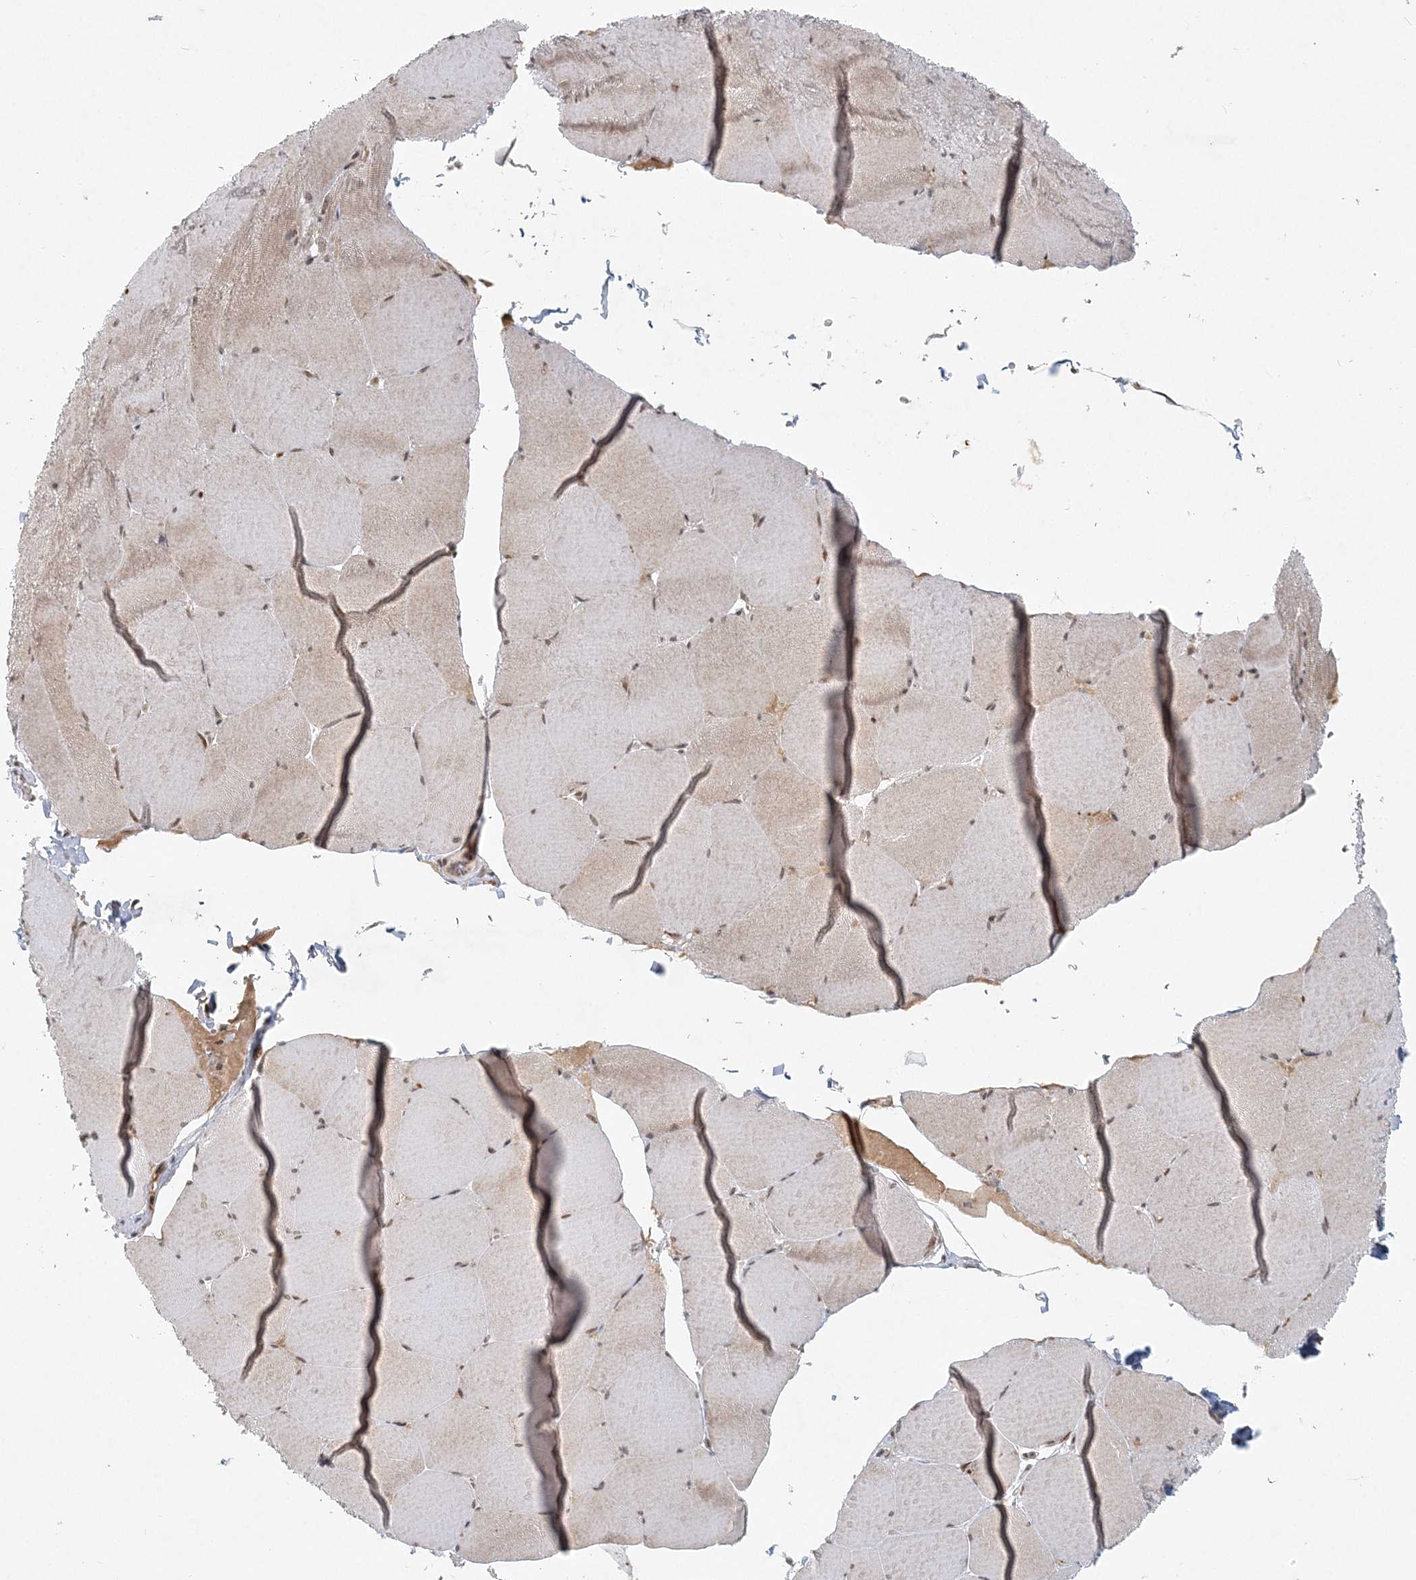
{"staining": {"intensity": "weak", "quantity": ">75%", "location": "cytoplasmic/membranous,nuclear"}, "tissue": "skeletal muscle", "cell_type": "Myocytes", "image_type": "normal", "snomed": [{"axis": "morphology", "description": "Normal tissue, NOS"}, {"axis": "topography", "description": "Skeletal muscle"}, {"axis": "topography", "description": "Head-Neck"}], "caption": "Benign skeletal muscle displays weak cytoplasmic/membranous,nuclear positivity in about >75% of myocytes, visualized by immunohistochemistry. Using DAB (brown) and hematoxylin (blue) stains, captured at high magnification using brightfield microscopy.", "gene": "BAZ1B", "patient": {"sex": "male", "age": 66}}